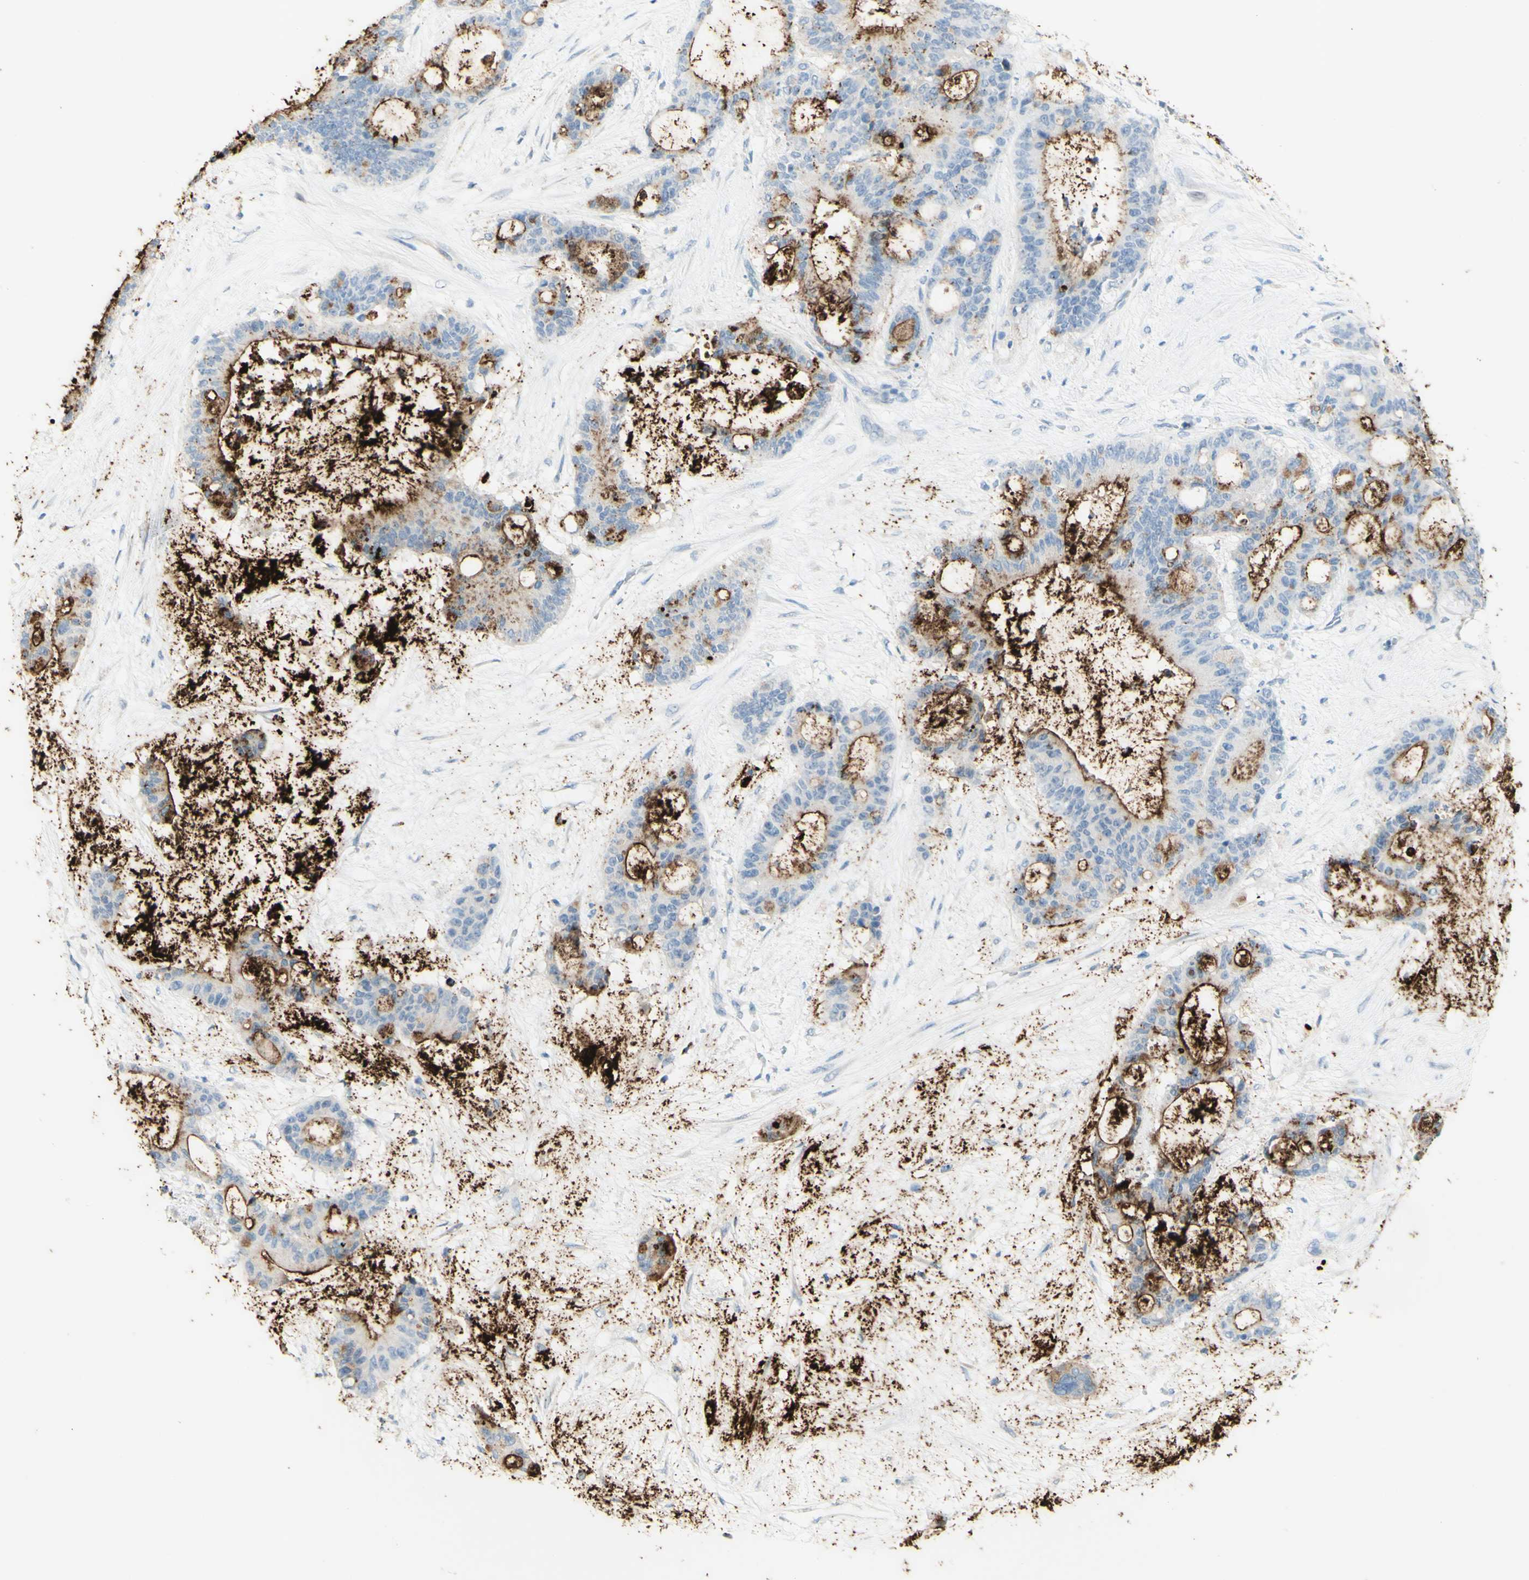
{"staining": {"intensity": "strong", "quantity": "25%-75%", "location": "cytoplasmic/membranous"}, "tissue": "liver cancer", "cell_type": "Tumor cells", "image_type": "cancer", "snomed": [{"axis": "morphology", "description": "Cholangiocarcinoma"}, {"axis": "topography", "description": "Liver"}], "caption": "There is high levels of strong cytoplasmic/membranous positivity in tumor cells of liver cholangiocarcinoma, as demonstrated by immunohistochemical staining (brown color).", "gene": "TSPAN1", "patient": {"sex": "female", "age": 73}}